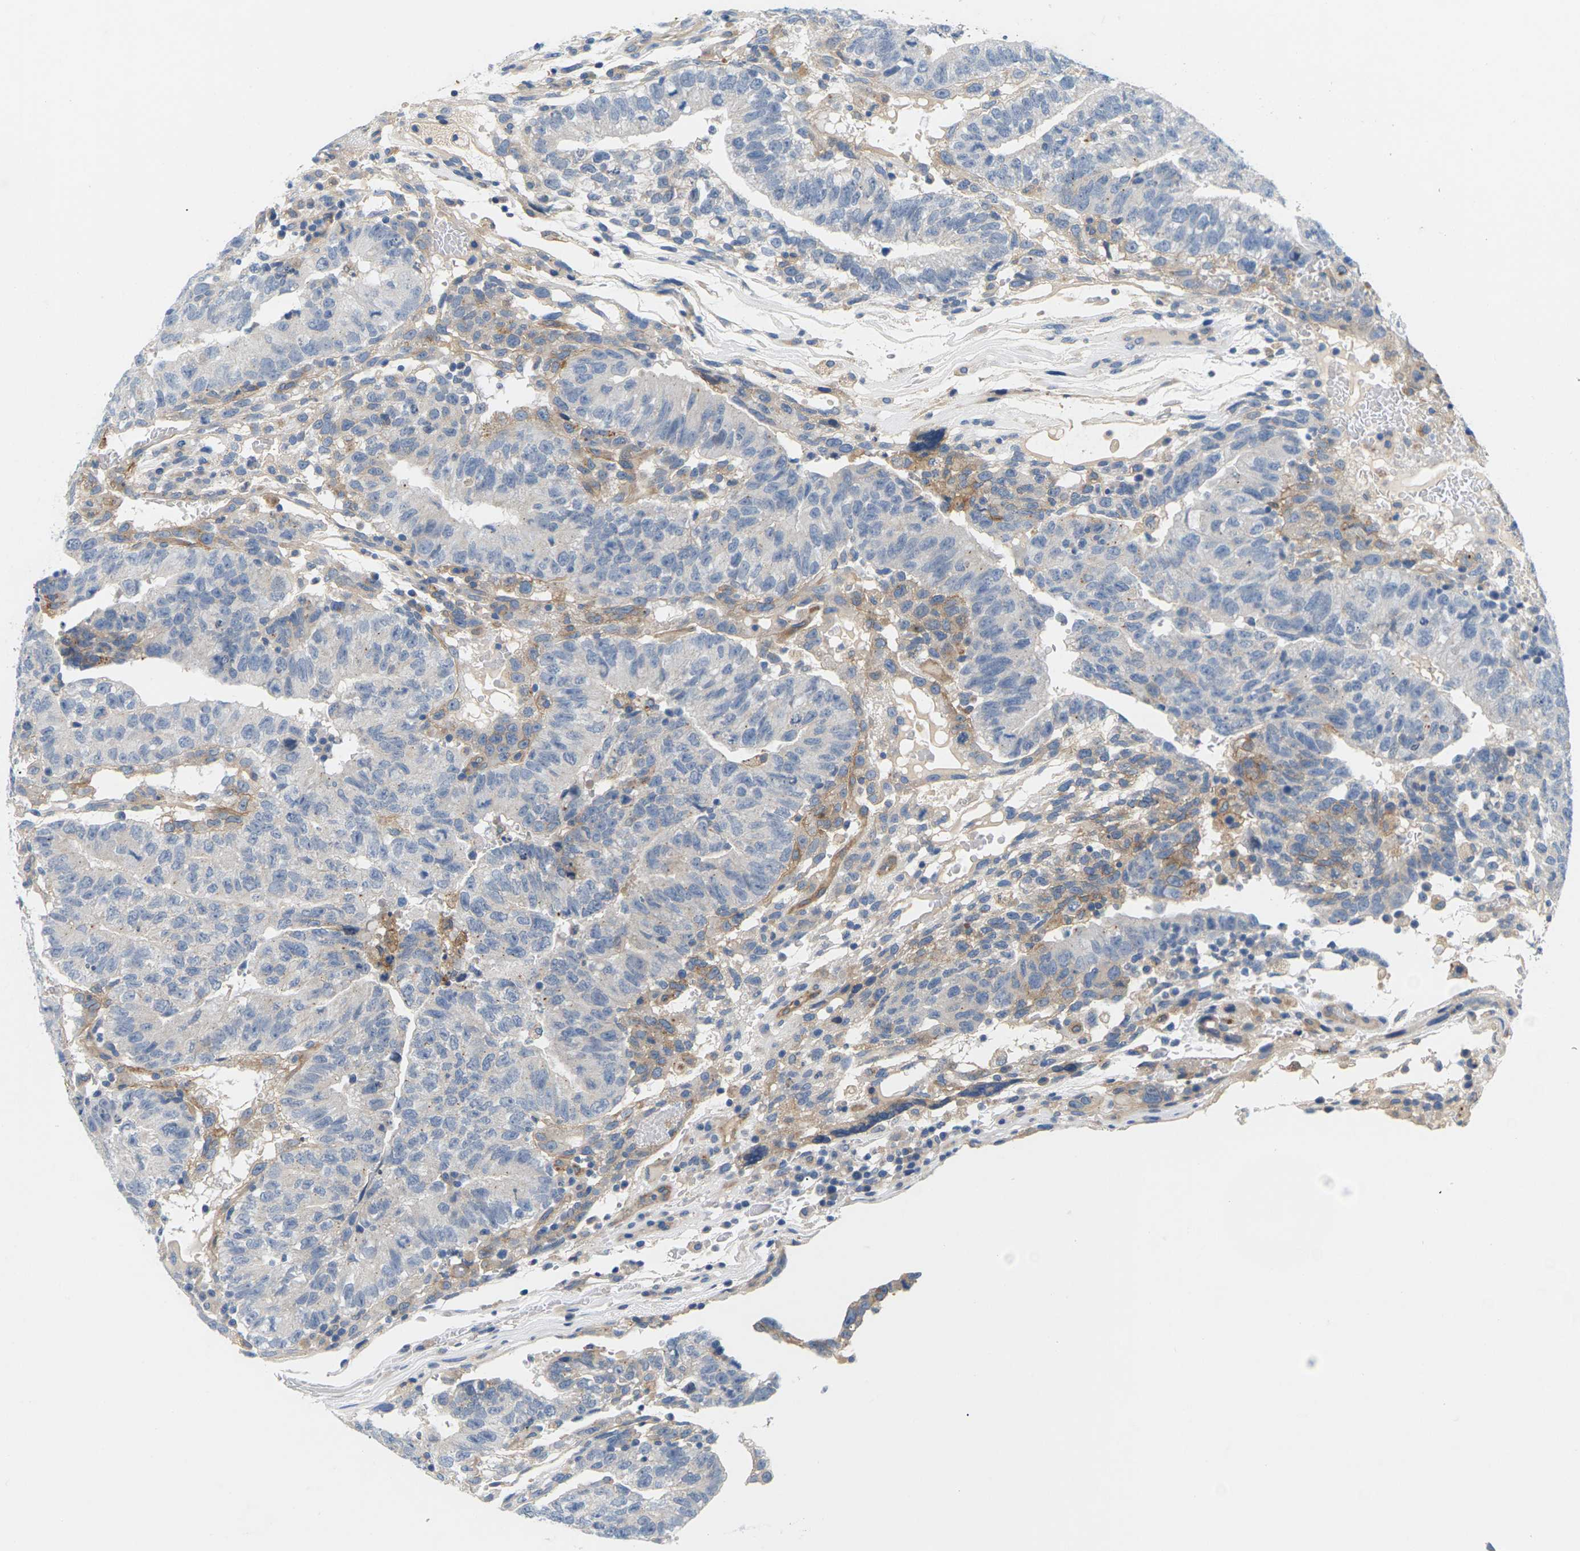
{"staining": {"intensity": "negative", "quantity": "none", "location": "none"}, "tissue": "testis cancer", "cell_type": "Tumor cells", "image_type": "cancer", "snomed": [{"axis": "morphology", "description": "Seminoma, NOS"}, {"axis": "morphology", "description": "Carcinoma, Embryonal, NOS"}, {"axis": "topography", "description": "Testis"}], "caption": "High power microscopy histopathology image of an IHC image of testis cancer (seminoma), revealing no significant staining in tumor cells.", "gene": "ITGA5", "patient": {"sex": "male", "age": 52}}